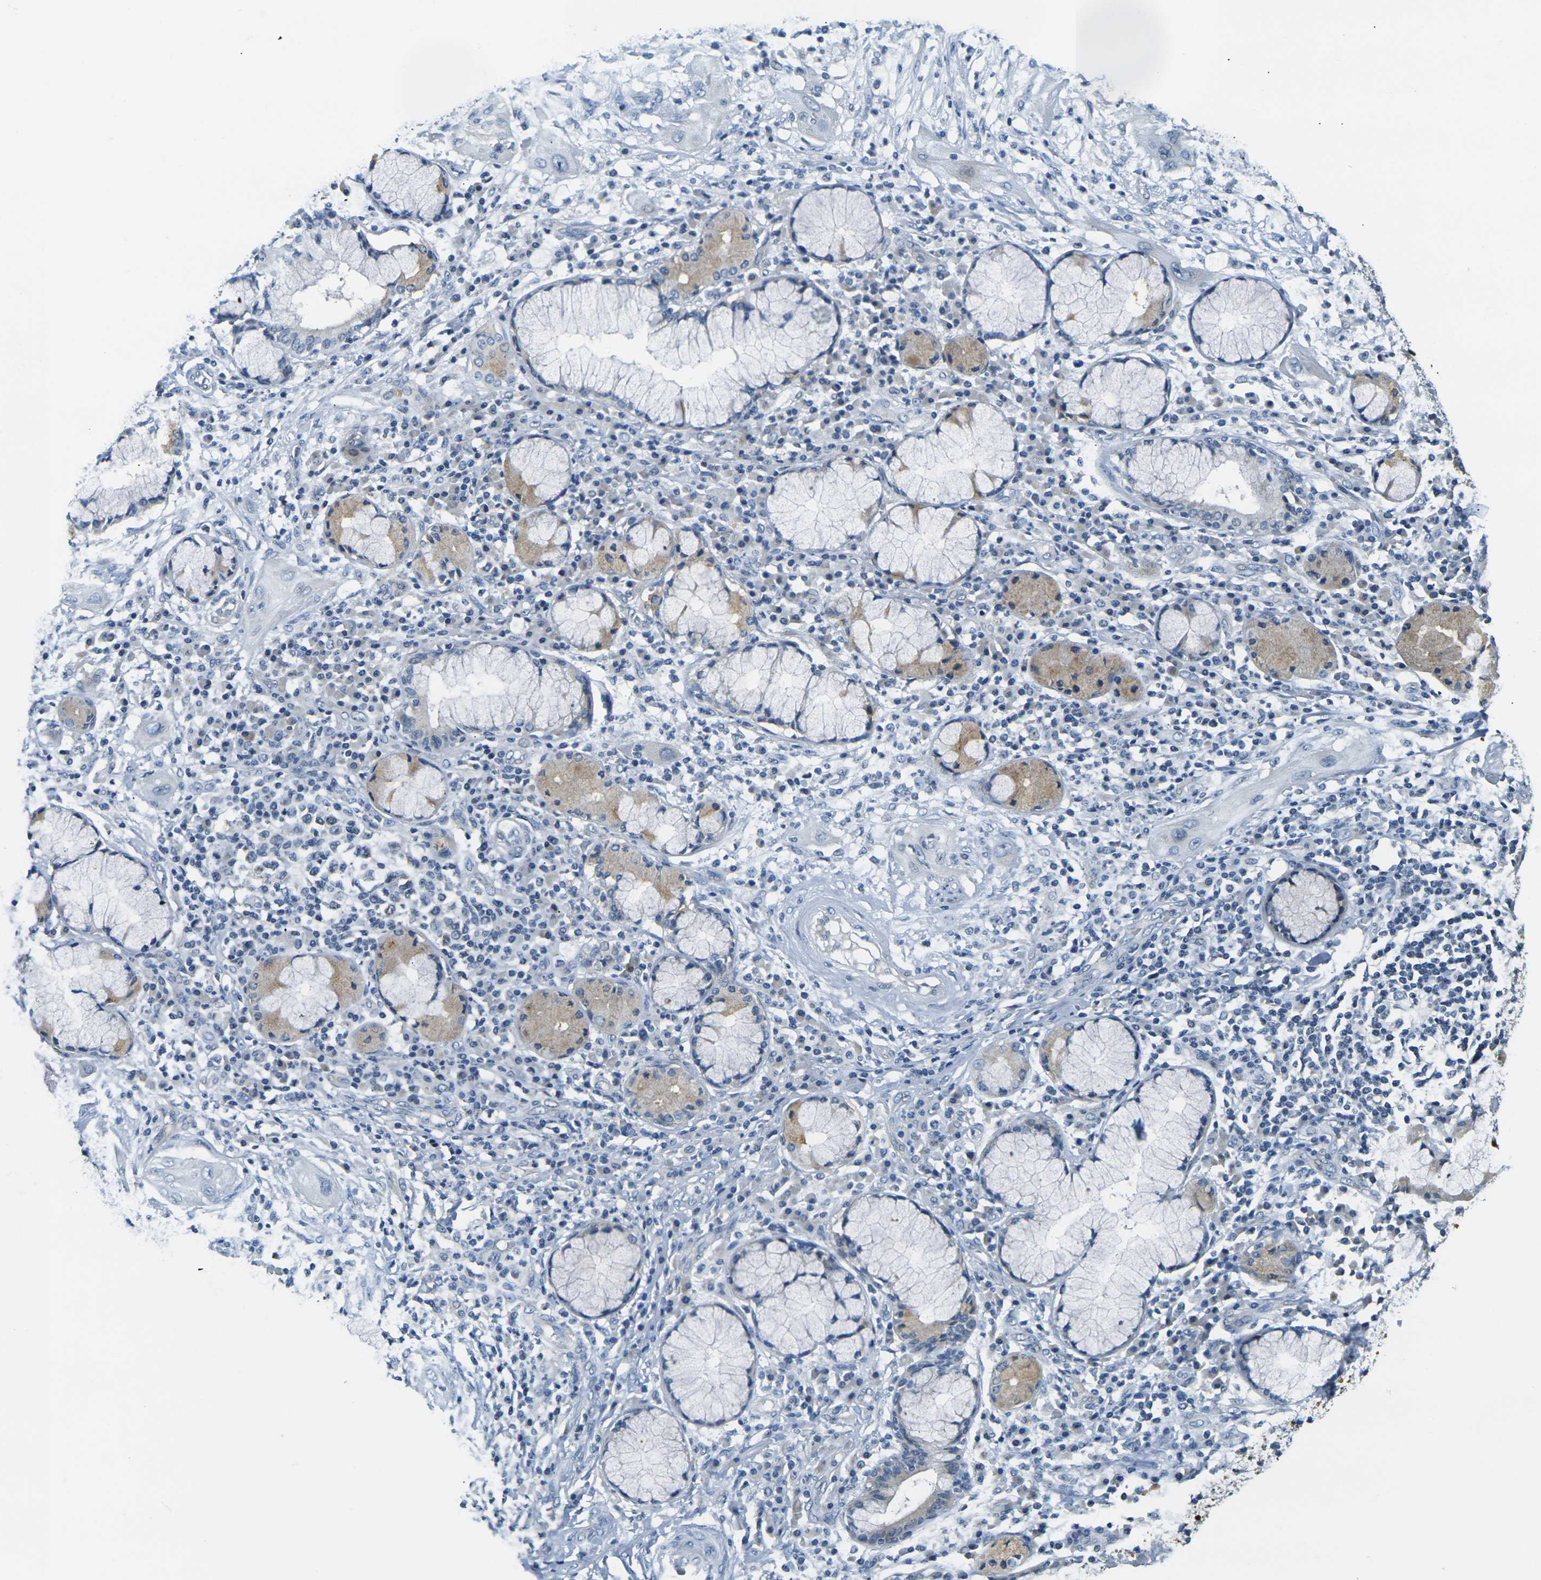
{"staining": {"intensity": "negative", "quantity": "none", "location": "none"}, "tissue": "lung cancer", "cell_type": "Tumor cells", "image_type": "cancer", "snomed": [{"axis": "morphology", "description": "Squamous cell carcinoma, NOS"}, {"axis": "topography", "description": "Lung"}], "caption": "DAB (3,3'-diaminobenzidine) immunohistochemical staining of squamous cell carcinoma (lung) demonstrates no significant staining in tumor cells.", "gene": "SHISAL2B", "patient": {"sex": "female", "age": 47}}